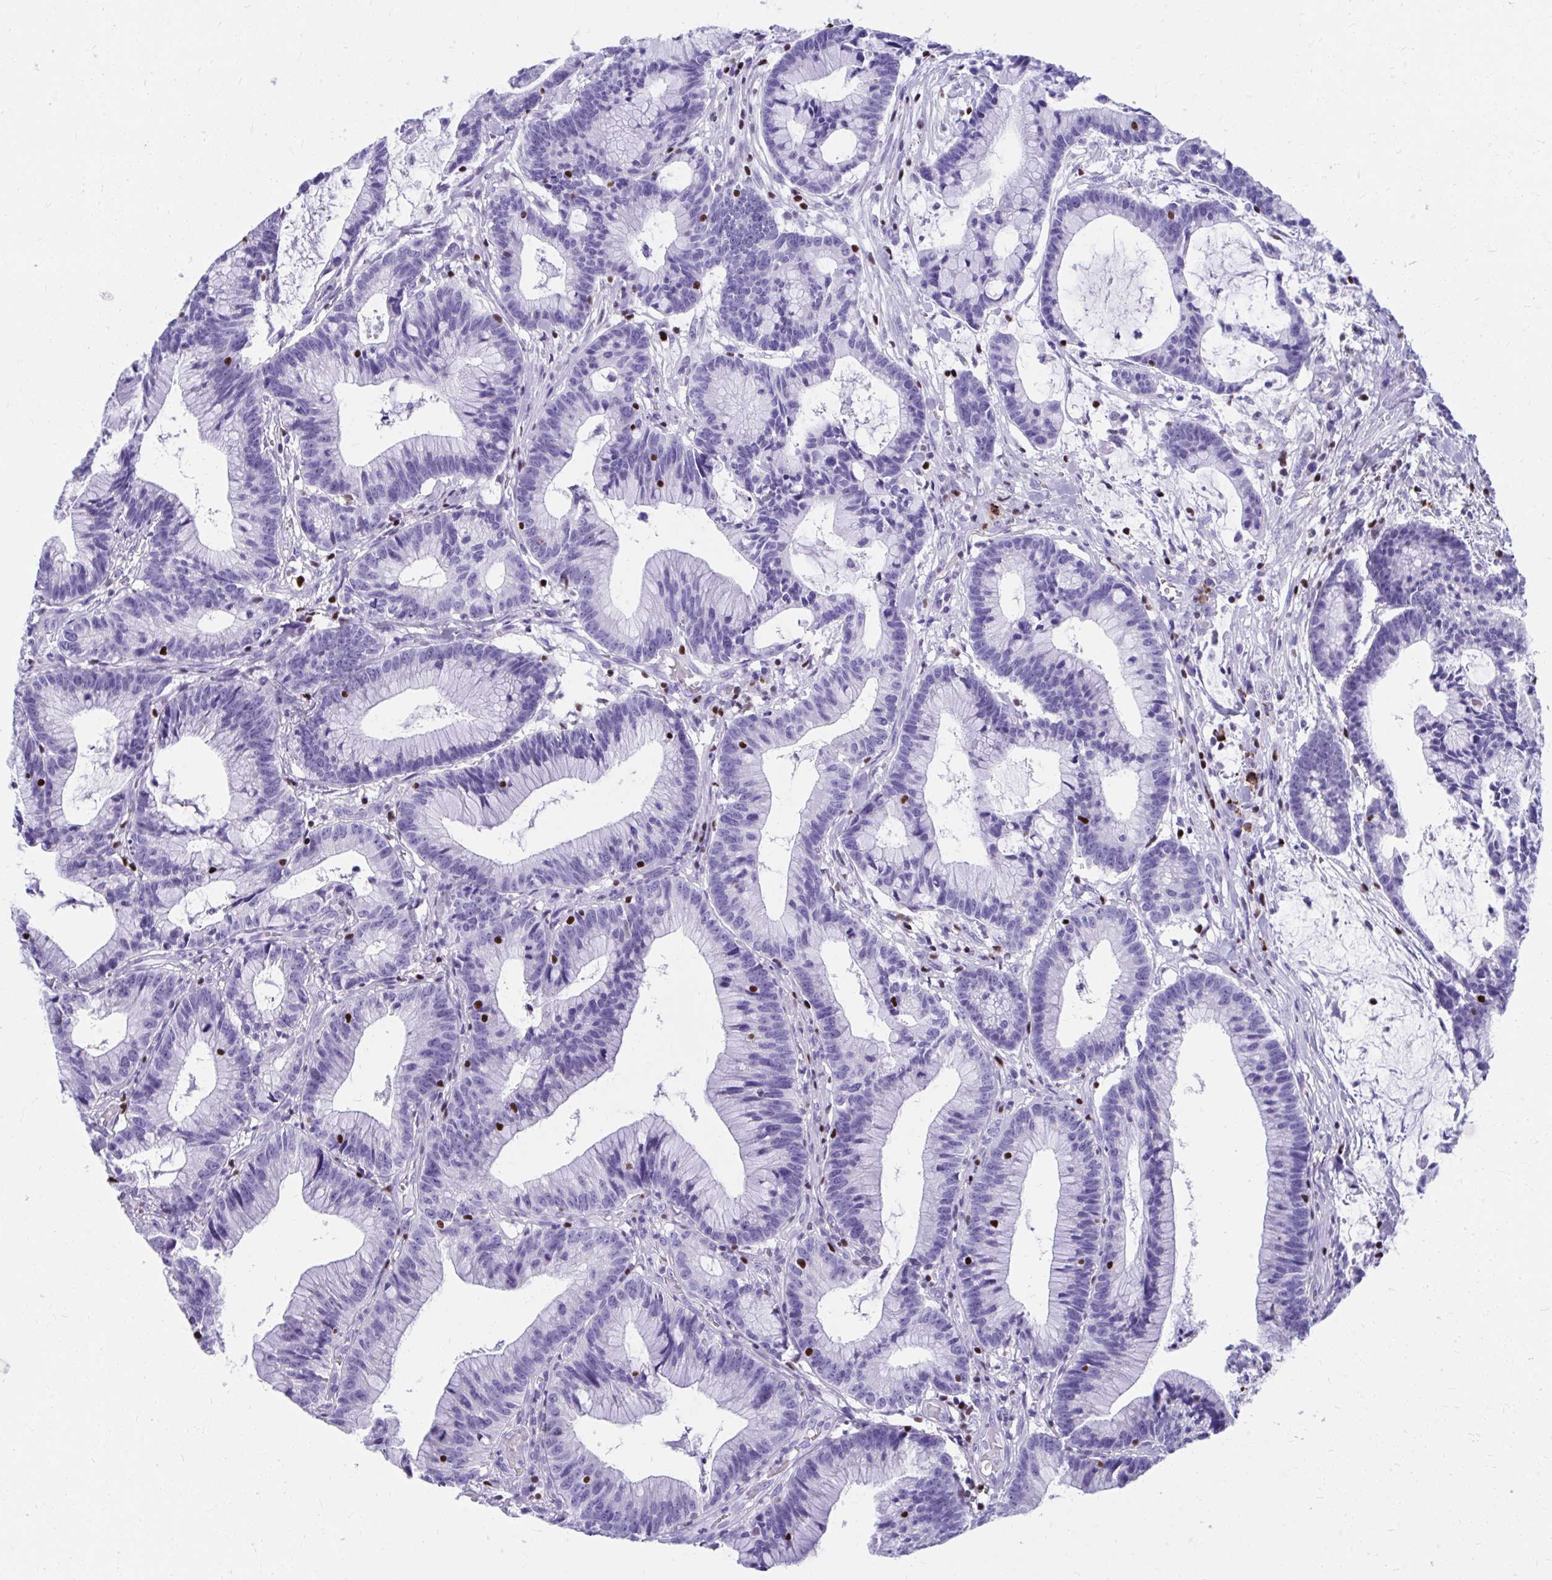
{"staining": {"intensity": "negative", "quantity": "none", "location": "none"}, "tissue": "colorectal cancer", "cell_type": "Tumor cells", "image_type": "cancer", "snomed": [{"axis": "morphology", "description": "Adenocarcinoma, NOS"}, {"axis": "topography", "description": "Colon"}], "caption": "Image shows no protein expression in tumor cells of adenocarcinoma (colorectal) tissue. (DAB (3,3'-diaminobenzidine) immunohistochemistry visualized using brightfield microscopy, high magnification).", "gene": "RUNX3", "patient": {"sex": "female", "age": 78}}